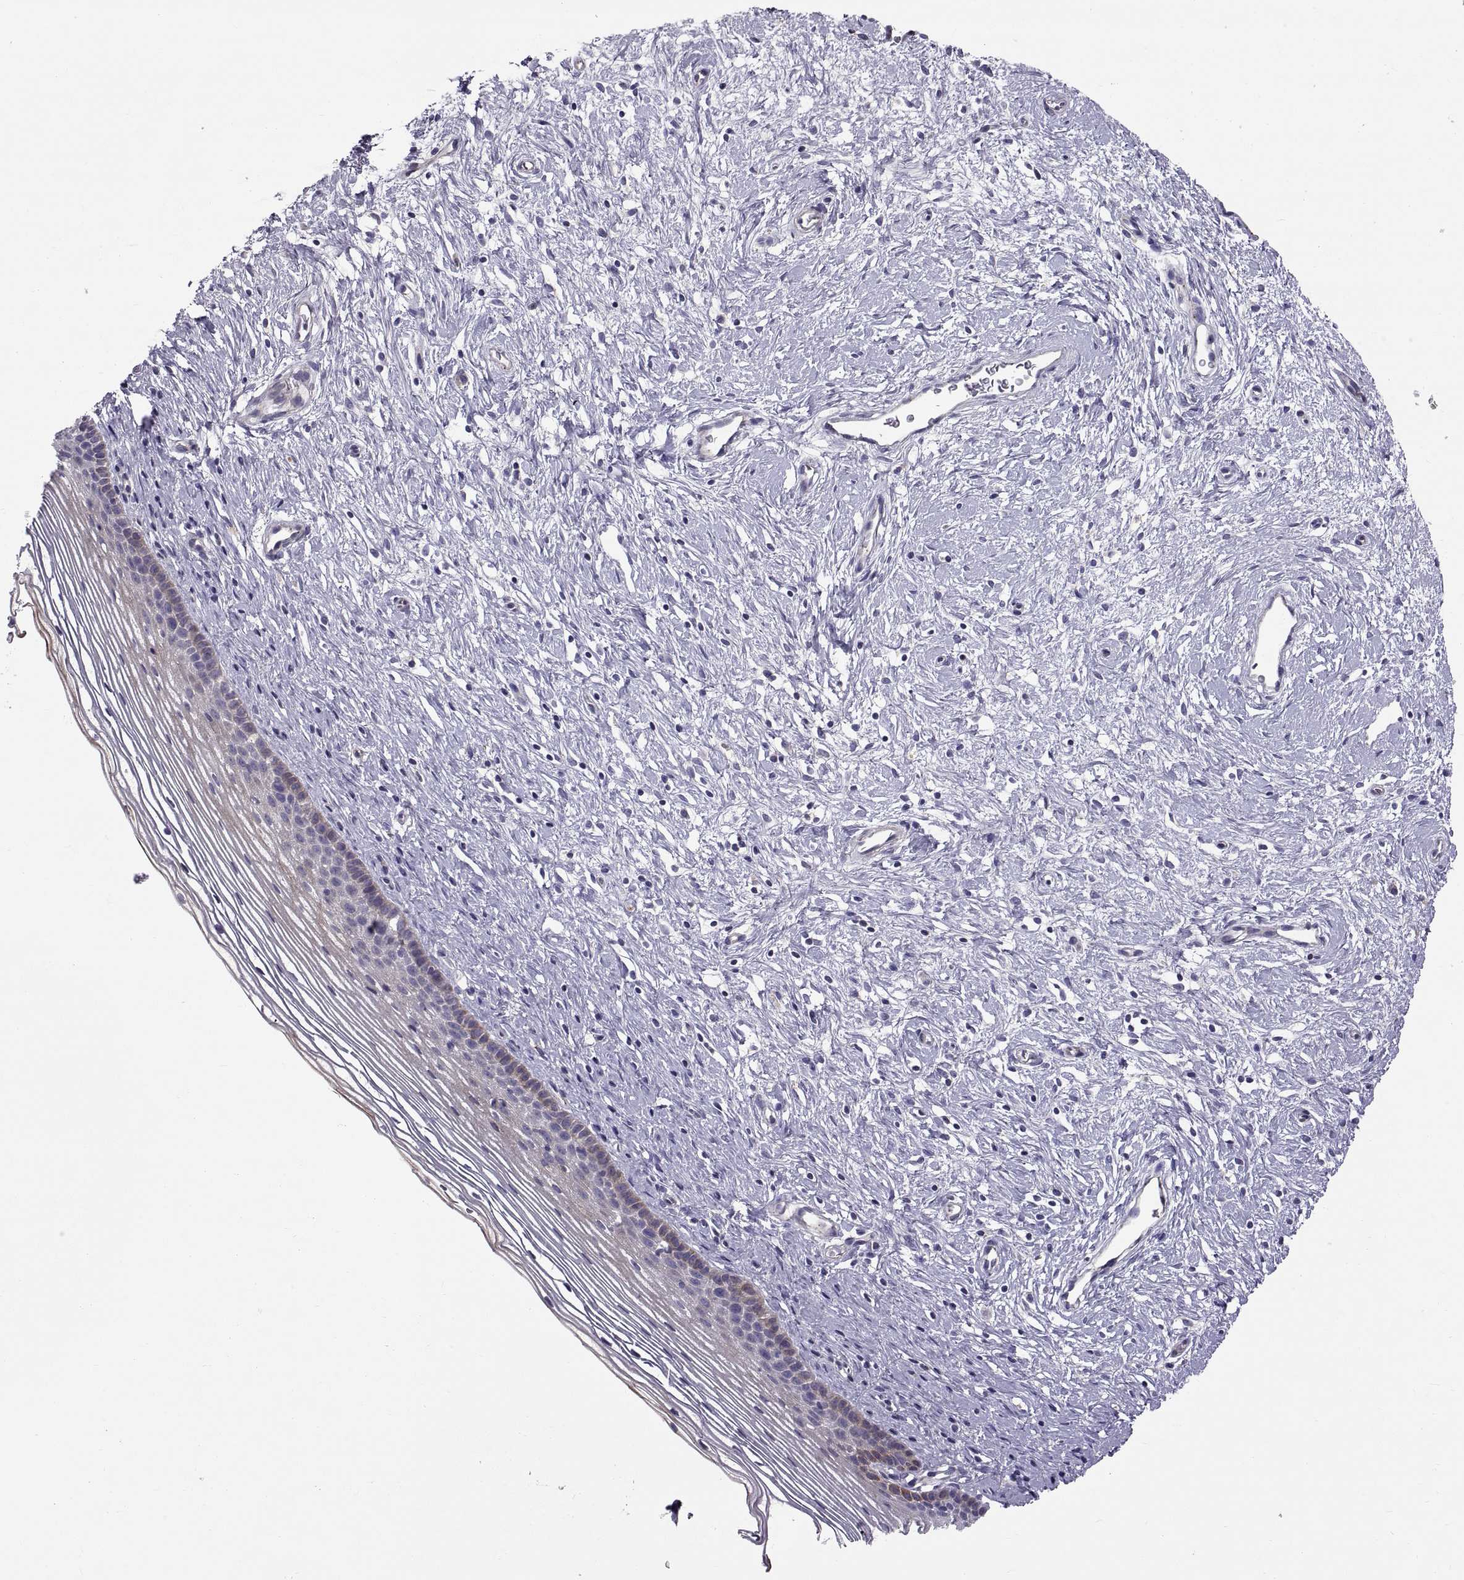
{"staining": {"intensity": "negative", "quantity": "none", "location": "none"}, "tissue": "cervix", "cell_type": "Glandular cells", "image_type": "normal", "snomed": [{"axis": "morphology", "description": "Normal tissue, NOS"}, {"axis": "topography", "description": "Cervix"}], "caption": "Immunohistochemical staining of benign cervix exhibits no significant positivity in glandular cells. (DAB IHC, high magnification).", "gene": "ARSL", "patient": {"sex": "female", "age": 39}}